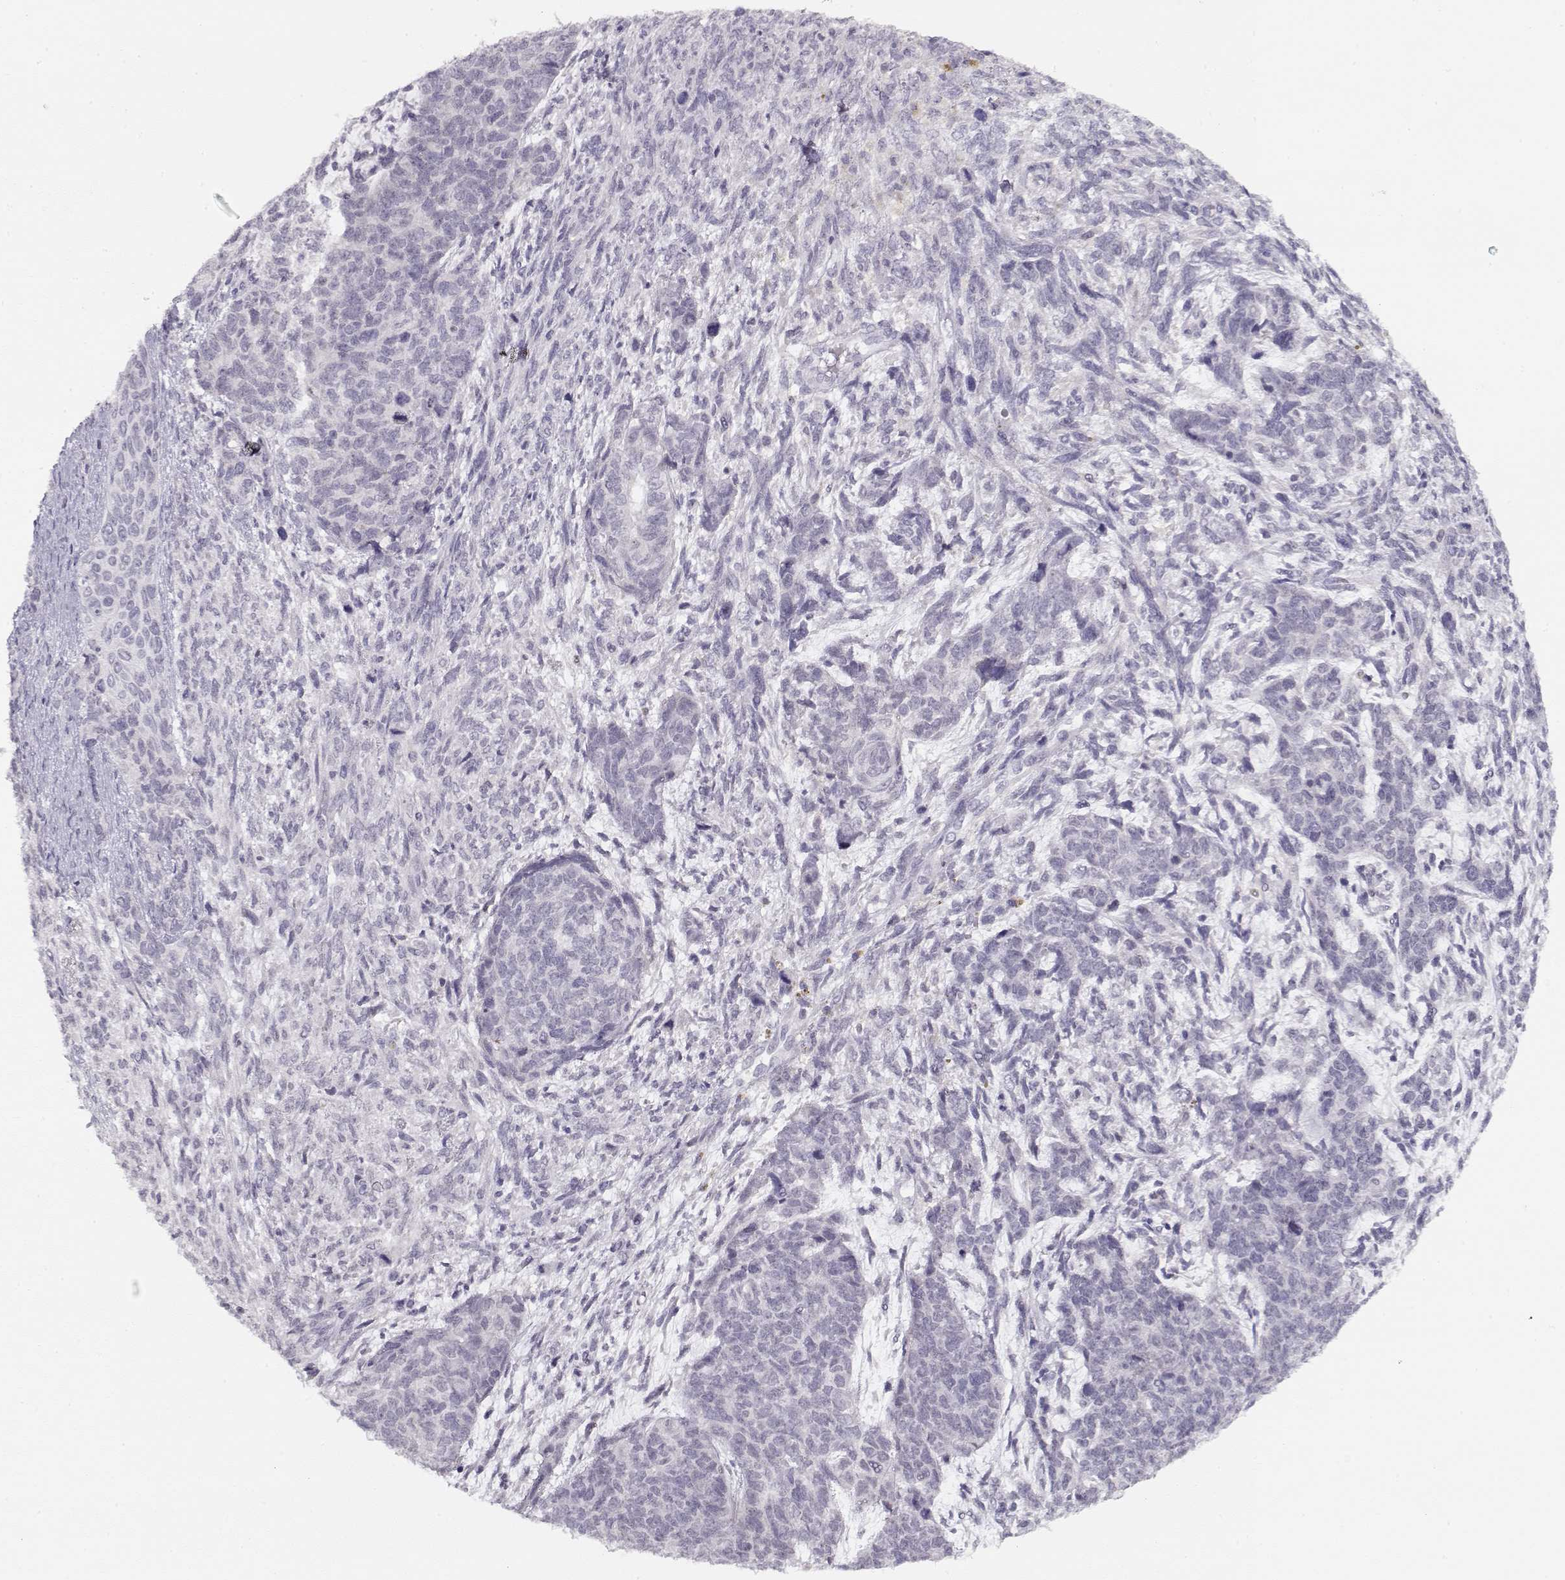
{"staining": {"intensity": "negative", "quantity": "none", "location": "none"}, "tissue": "cervical cancer", "cell_type": "Tumor cells", "image_type": "cancer", "snomed": [{"axis": "morphology", "description": "Squamous cell carcinoma, NOS"}, {"axis": "topography", "description": "Cervix"}], "caption": "Cervical squamous cell carcinoma stained for a protein using immunohistochemistry (IHC) displays no expression tumor cells.", "gene": "IMPG1", "patient": {"sex": "female", "age": 63}}